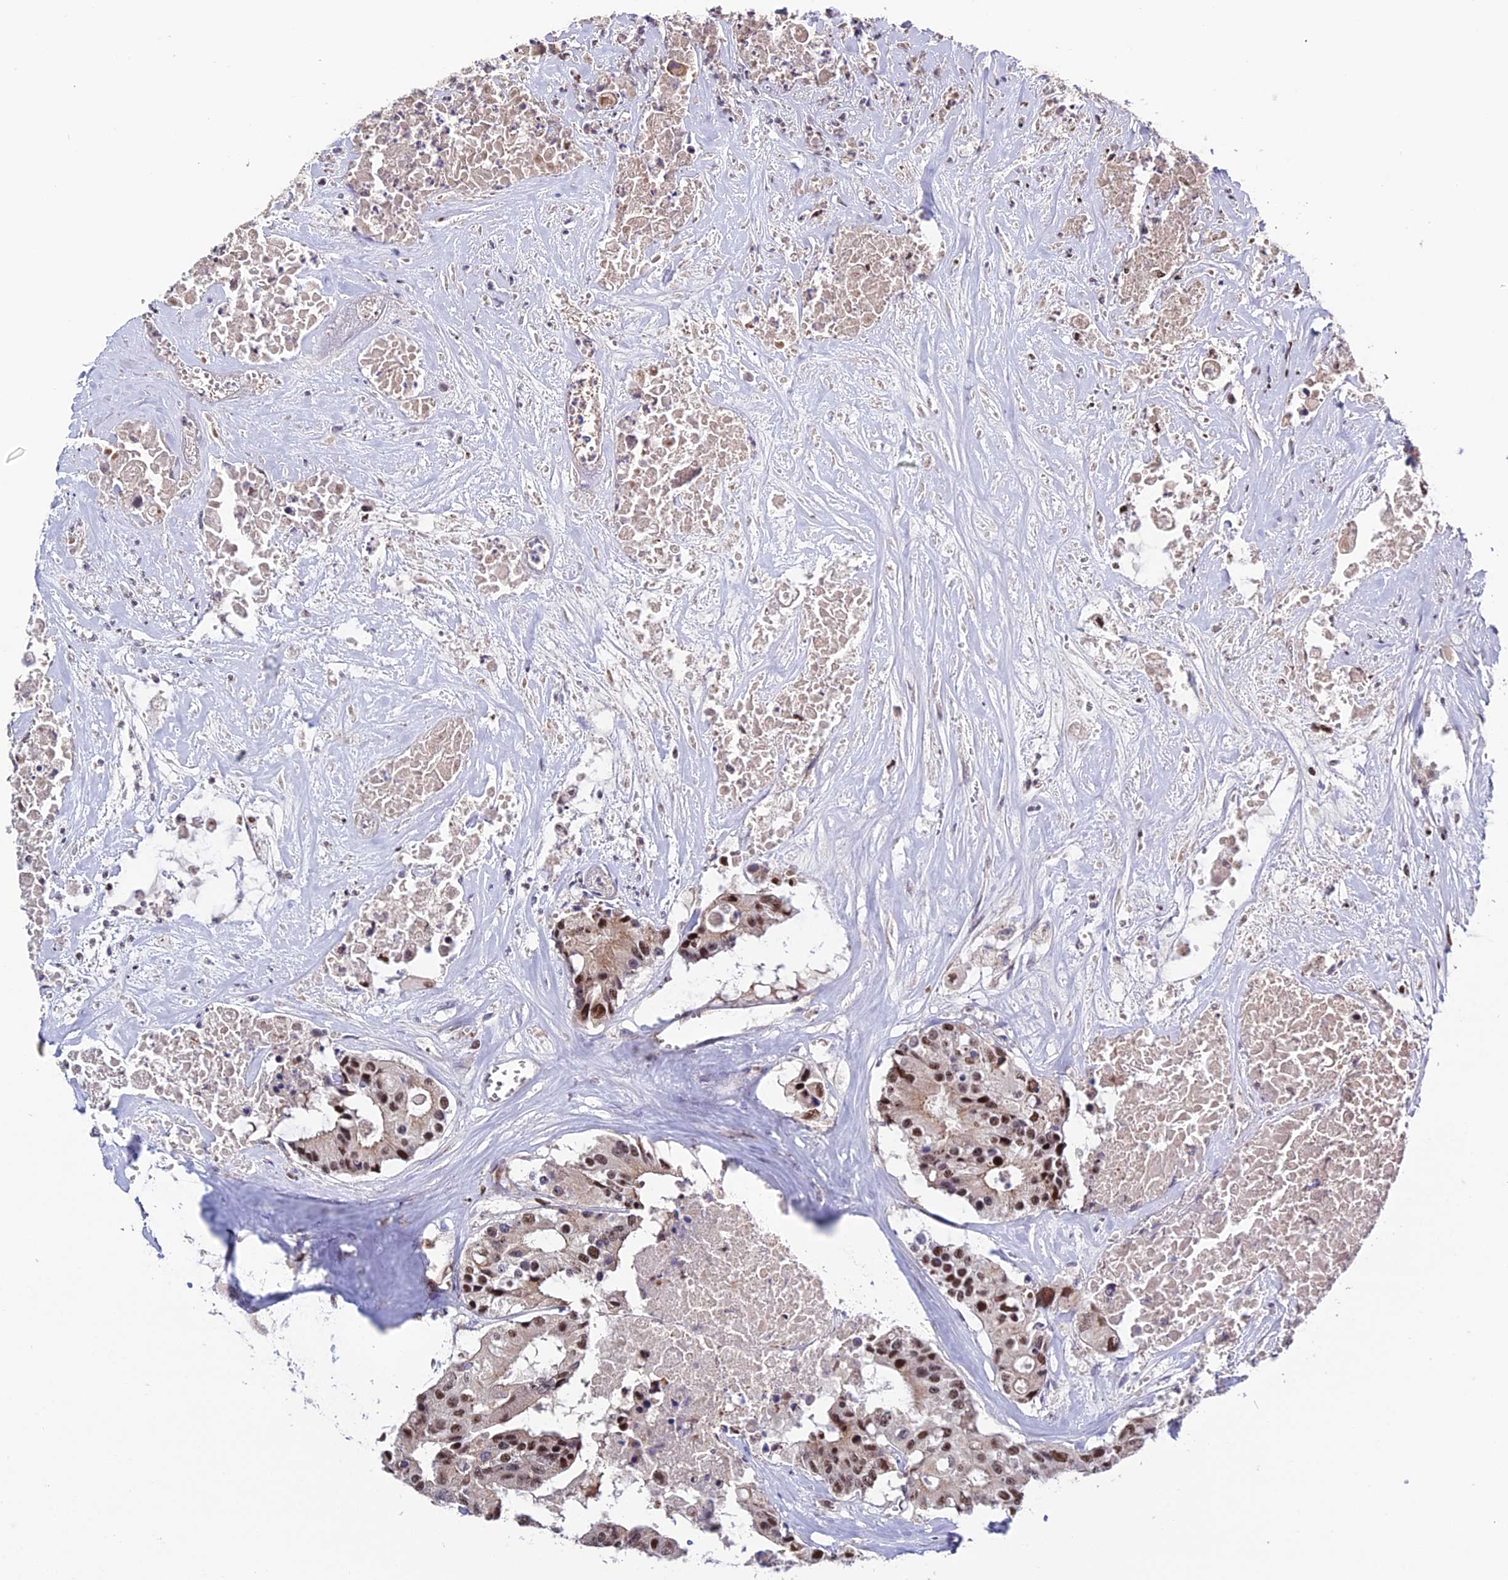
{"staining": {"intensity": "moderate", "quantity": ">75%", "location": "nuclear"}, "tissue": "colorectal cancer", "cell_type": "Tumor cells", "image_type": "cancer", "snomed": [{"axis": "morphology", "description": "Adenocarcinoma, NOS"}, {"axis": "topography", "description": "Colon"}], "caption": "Protein analysis of colorectal cancer (adenocarcinoma) tissue exhibits moderate nuclear expression in about >75% of tumor cells. The protein is shown in brown color, while the nuclei are stained blue.", "gene": "ARL2", "patient": {"sex": "male", "age": 77}}